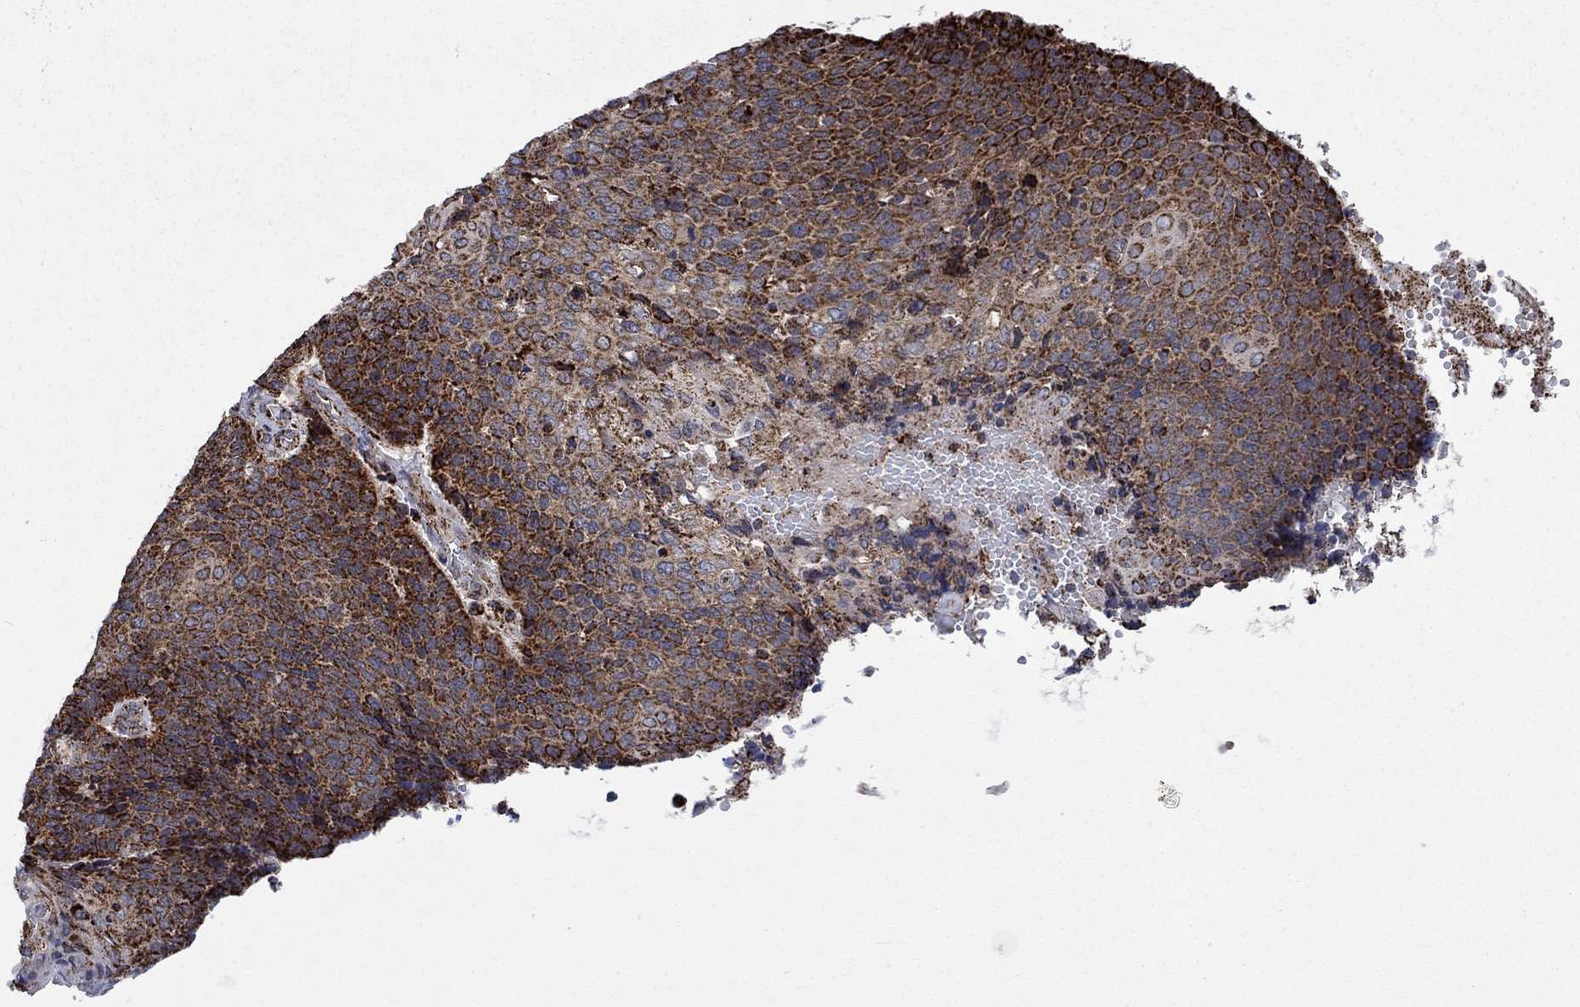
{"staining": {"intensity": "strong", "quantity": ">75%", "location": "cytoplasmic/membranous"}, "tissue": "cervical cancer", "cell_type": "Tumor cells", "image_type": "cancer", "snomed": [{"axis": "morphology", "description": "Squamous cell carcinoma, NOS"}, {"axis": "topography", "description": "Cervix"}], "caption": "An image of human squamous cell carcinoma (cervical) stained for a protein demonstrates strong cytoplasmic/membranous brown staining in tumor cells. (DAB = brown stain, brightfield microscopy at high magnification).", "gene": "MOAP1", "patient": {"sex": "female", "age": 39}}